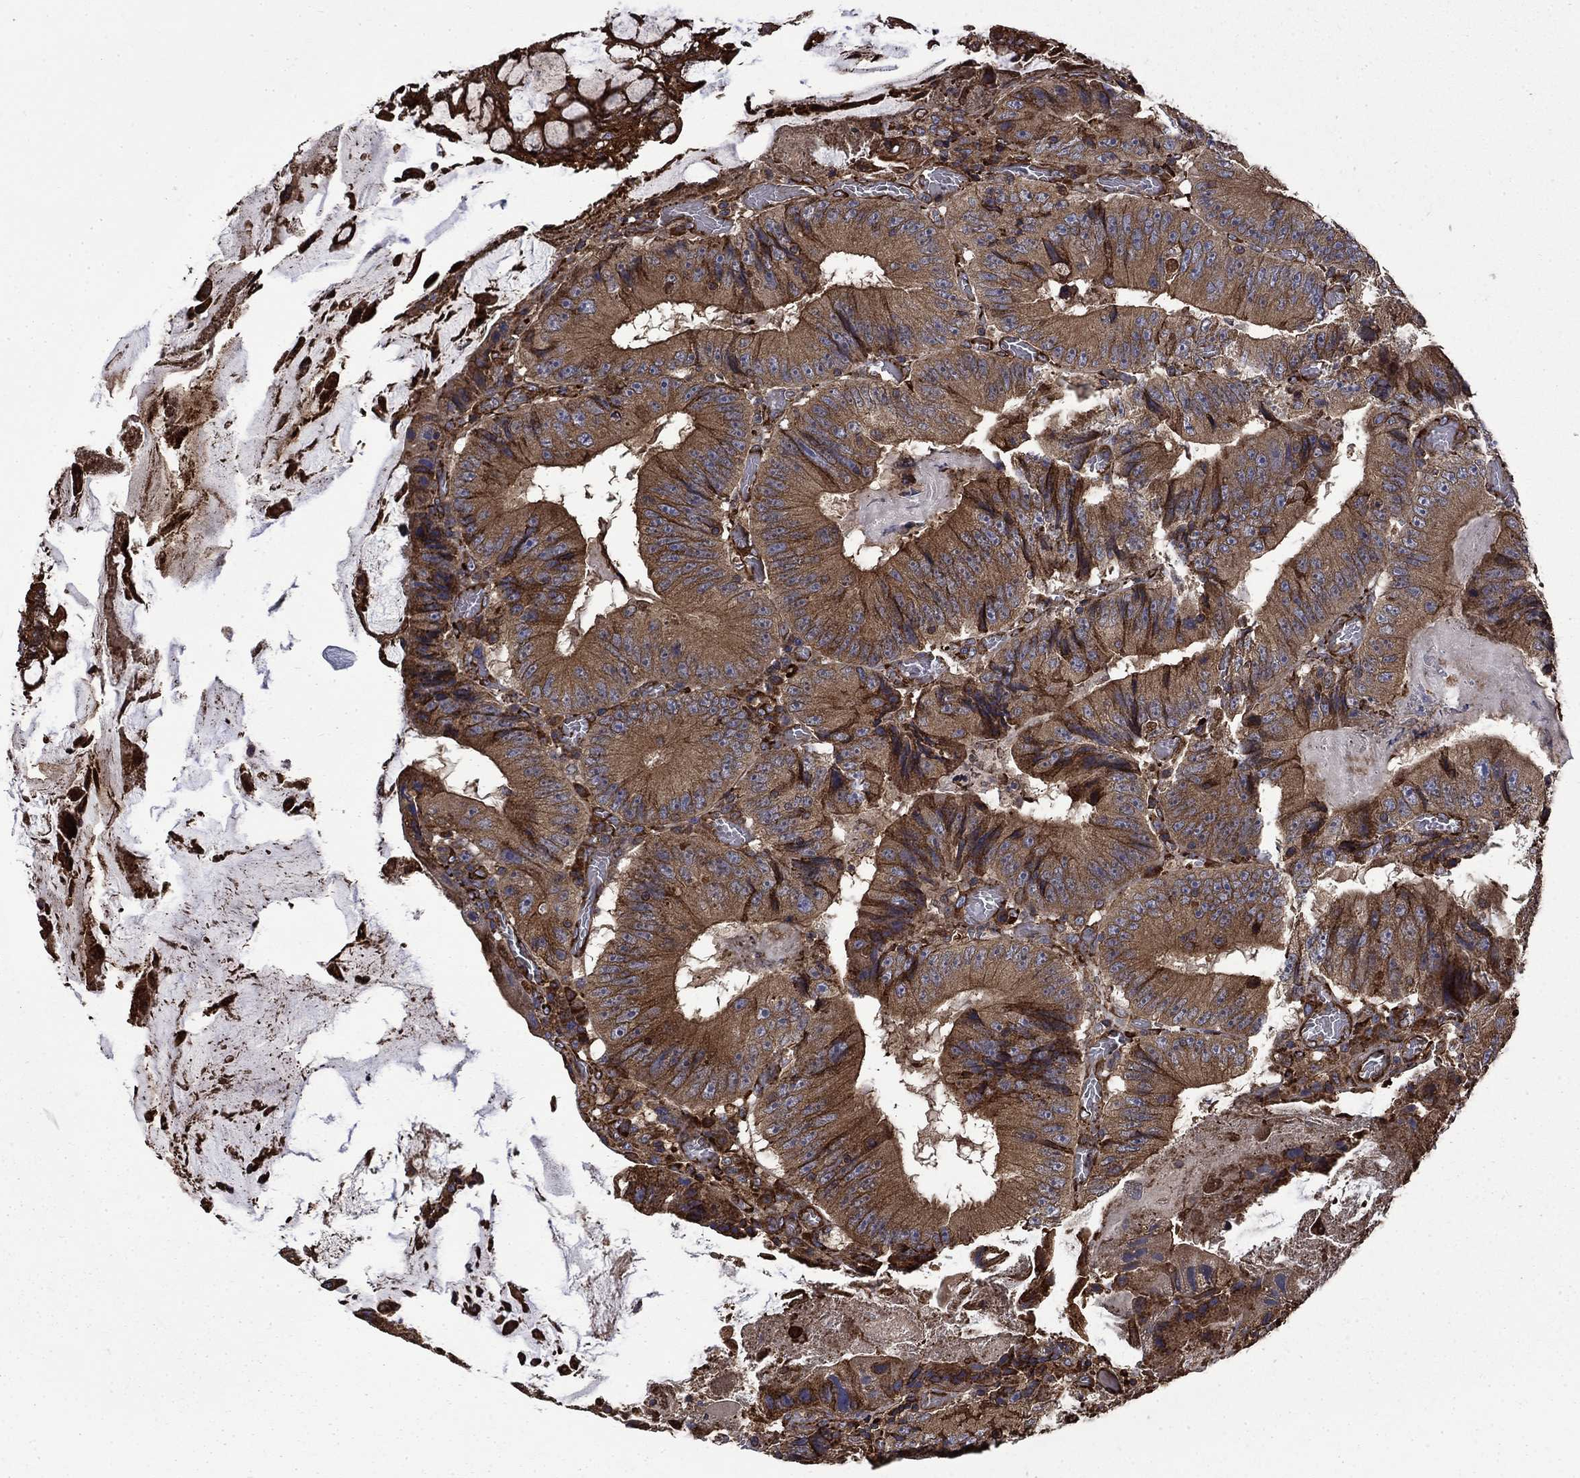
{"staining": {"intensity": "strong", "quantity": "25%-75%", "location": "cytoplasmic/membranous"}, "tissue": "colorectal cancer", "cell_type": "Tumor cells", "image_type": "cancer", "snomed": [{"axis": "morphology", "description": "Adenocarcinoma, NOS"}, {"axis": "topography", "description": "Colon"}], "caption": "Colorectal cancer (adenocarcinoma) stained with a protein marker shows strong staining in tumor cells.", "gene": "CUTC", "patient": {"sex": "female", "age": 86}}